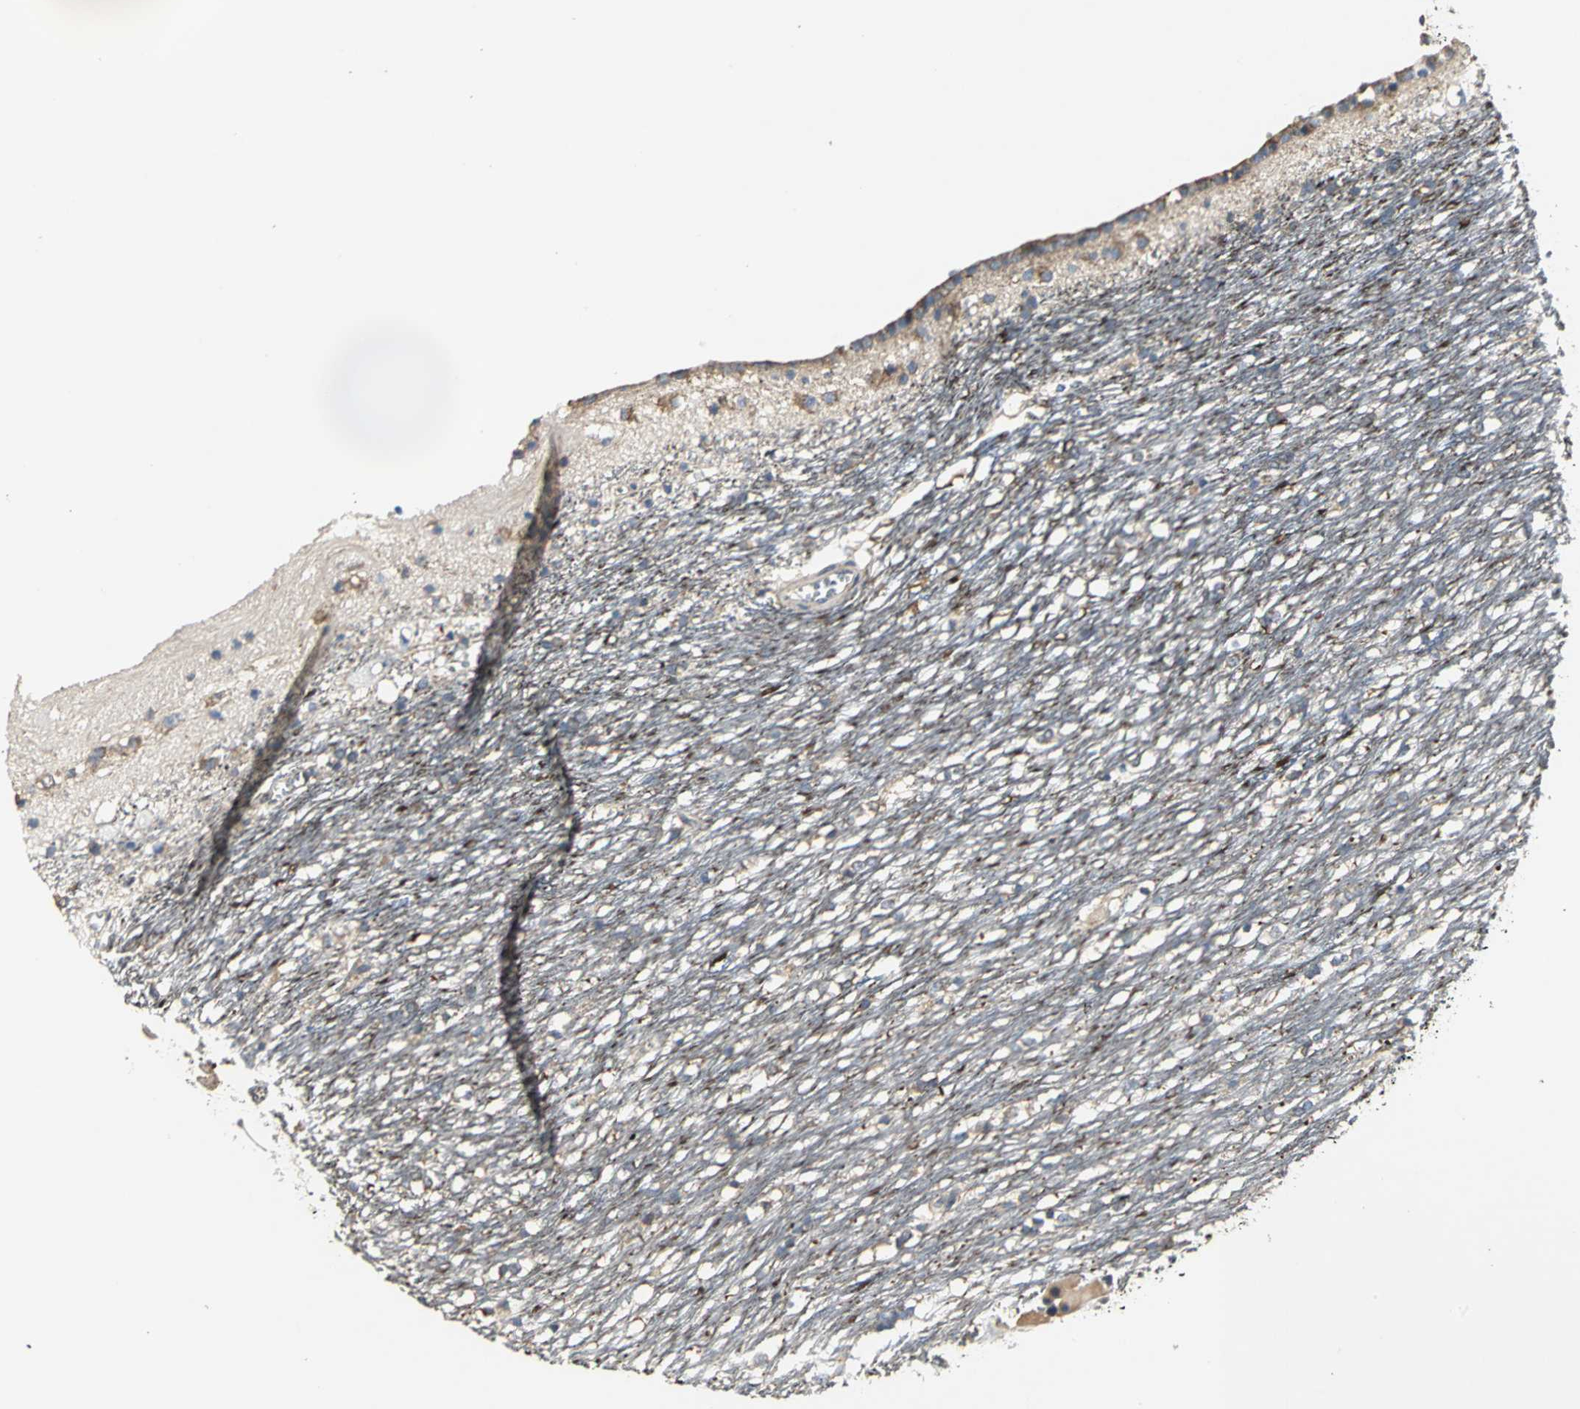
{"staining": {"intensity": "moderate", "quantity": "25%-75%", "location": "cytoplasmic/membranous"}, "tissue": "caudate", "cell_type": "Glial cells", "image_type": "normal", "snomed": [{"axis": "morphology", "description": "Normal tissue, NOS"}, {"axis": "topography", "description": "Lateral ventricle wall"}], "caption": "Immunohistochemistry image of unremarkable human caudate stained for a protein (brown), which shows medium levels of moderate cytoplasmic/membranous expression in about 25%-75% of glial cells.", "gene": "IRF3", "patient": {"sex": "female", "age": 19}}